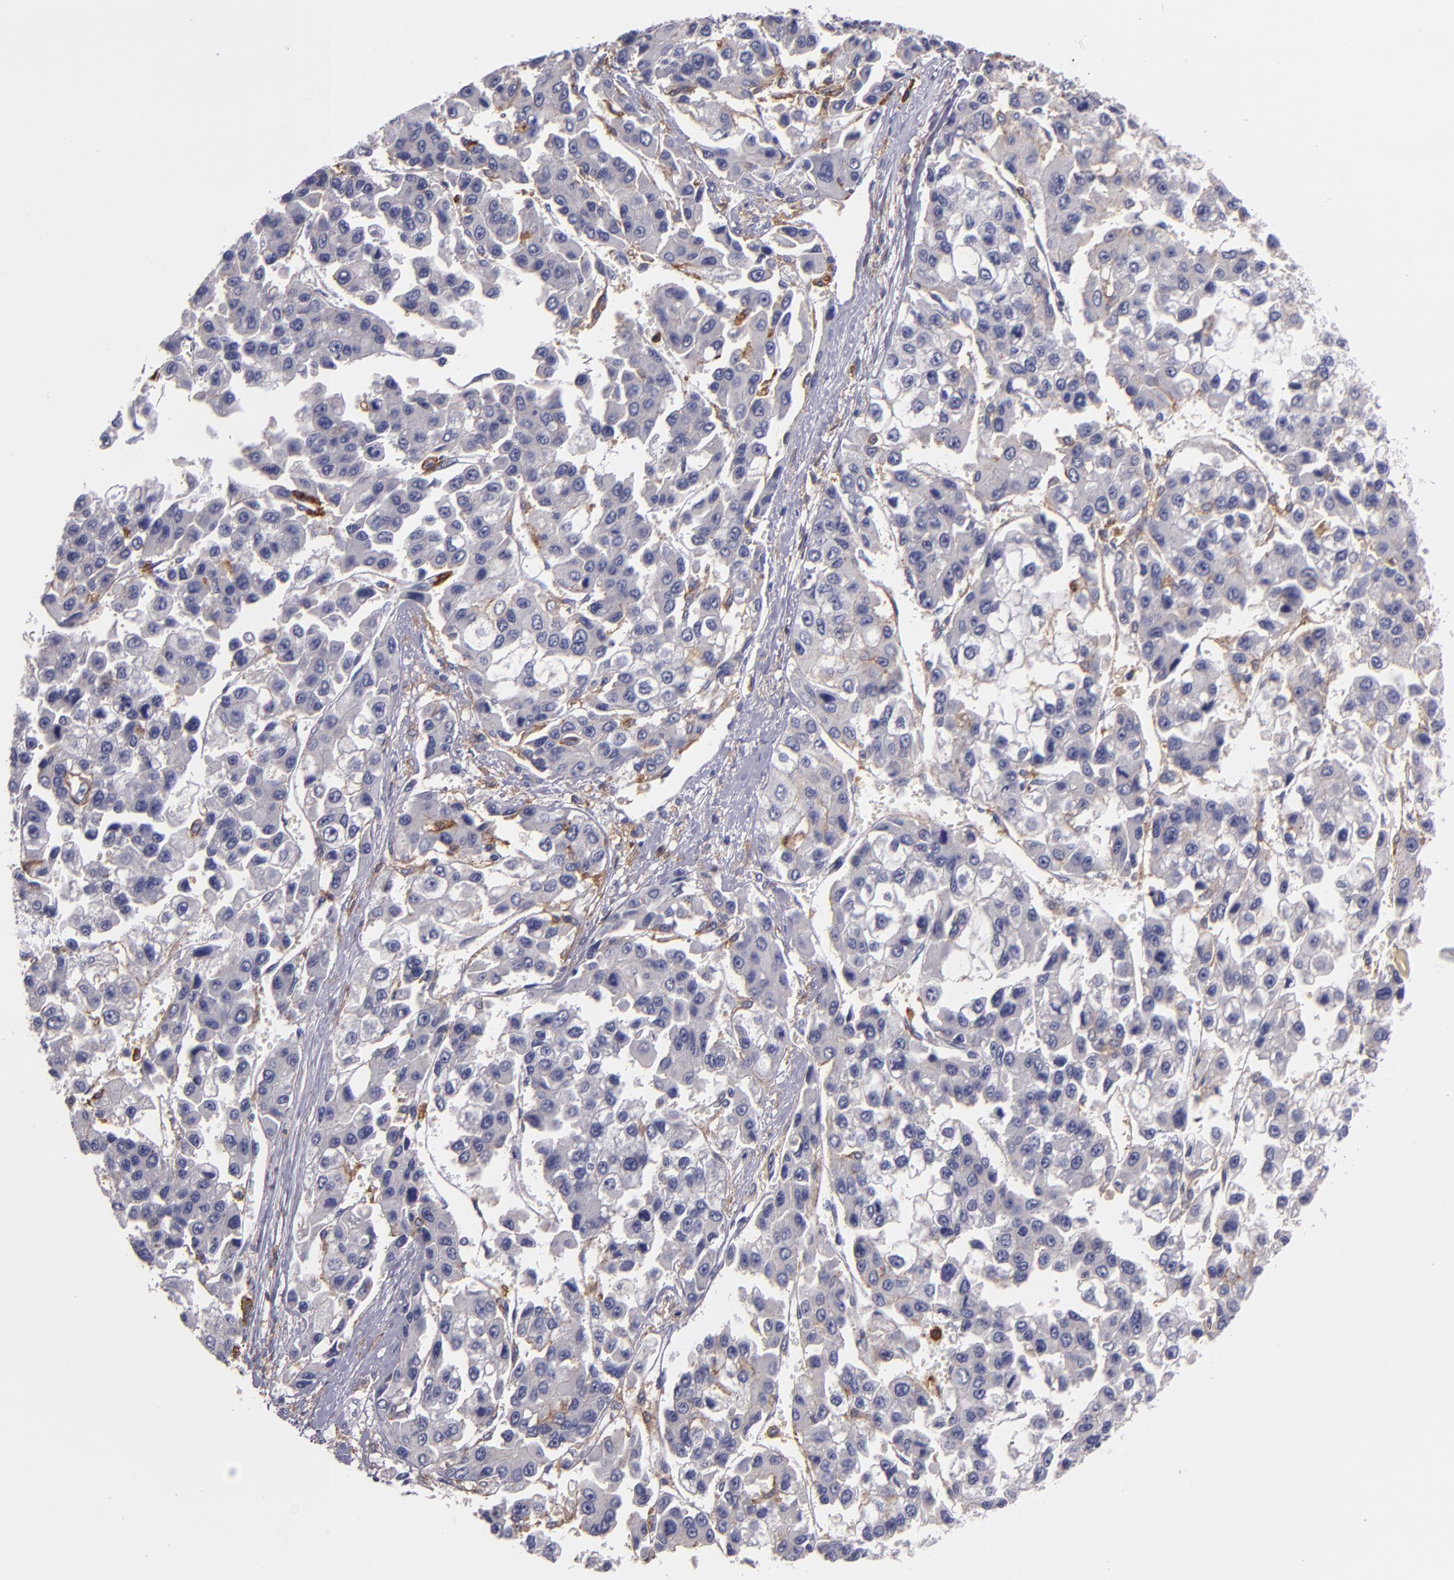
{"staining": {"intensity": "negative", "quantity": "none", "location": "none"}, "tissue": "liver cancer", "cell_type": "Tumor cells", "image_type": "cancer", "snomed": [{"axis": "morphology", "description": "Carcinoma, Hepatocellular, NOS"}, {"axis": "topography", "description": "Liver"}], "caption": "The micrograph demonstrates no staining of tumor cells in liver hepatocellular carcinoma.", "gene": "C5AR1", "patient": {"sex": "female", "age": 66}}